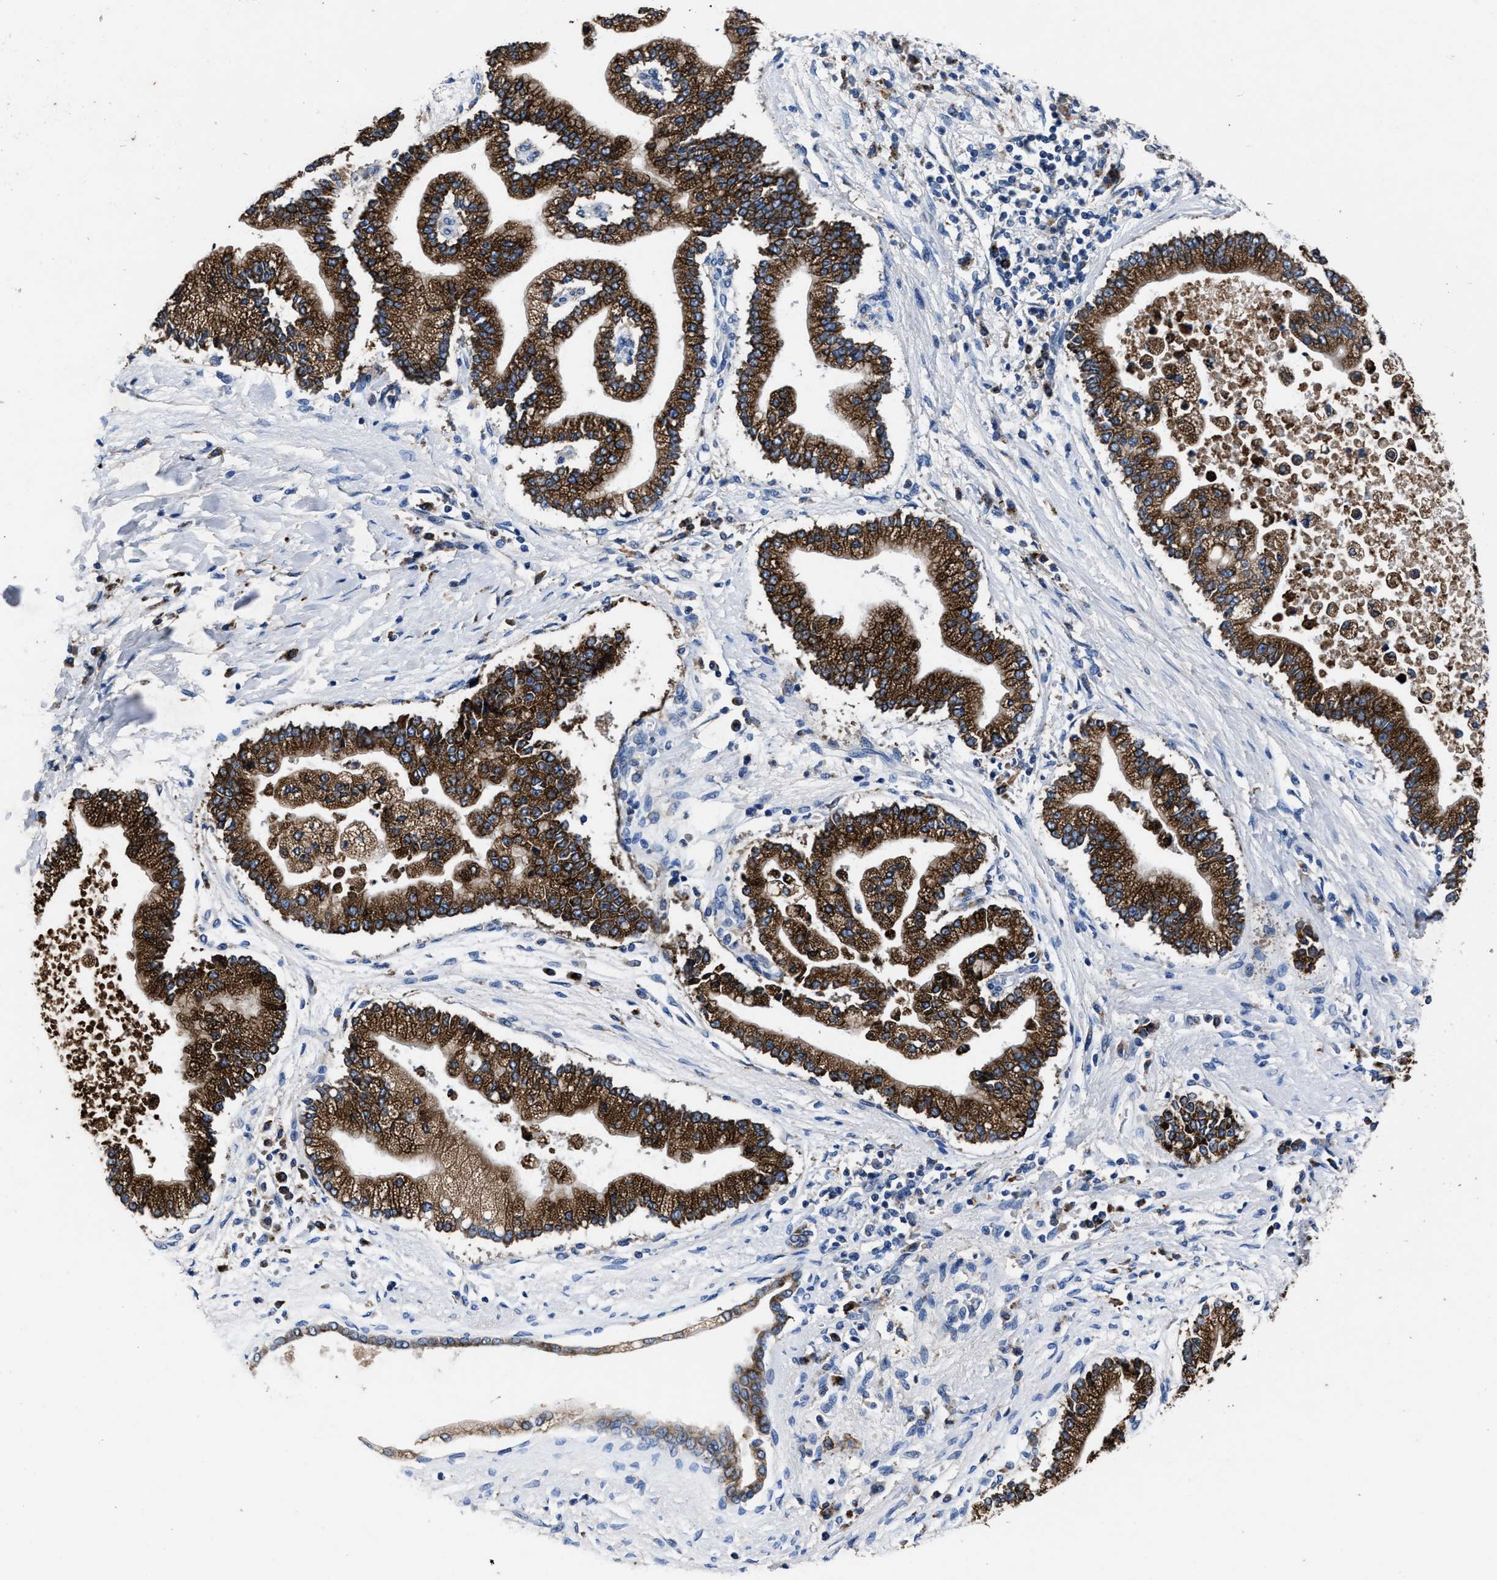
{"staining": {"intensity": "strong", "quantity": ">75%", "location": "cytoplasmic/membranous"}, "tissue": "liver cancer", "cell_type": "Tumor cells", "image_type": "cancer", "snomed": [{"axis": "morphology", "description": "Cholangiocarcinoma"}, {"axis": "topography", "description": "Liver"}], "caption": "DAB immunohistochemical staining of human liver cancer (cholangiocarcinoma) exhibits strong cytoplasmic/membranous protein expression in about >75% of tumor cells.", "gene": "UBR4", "patient": {"sex": "male", "age": 50}}